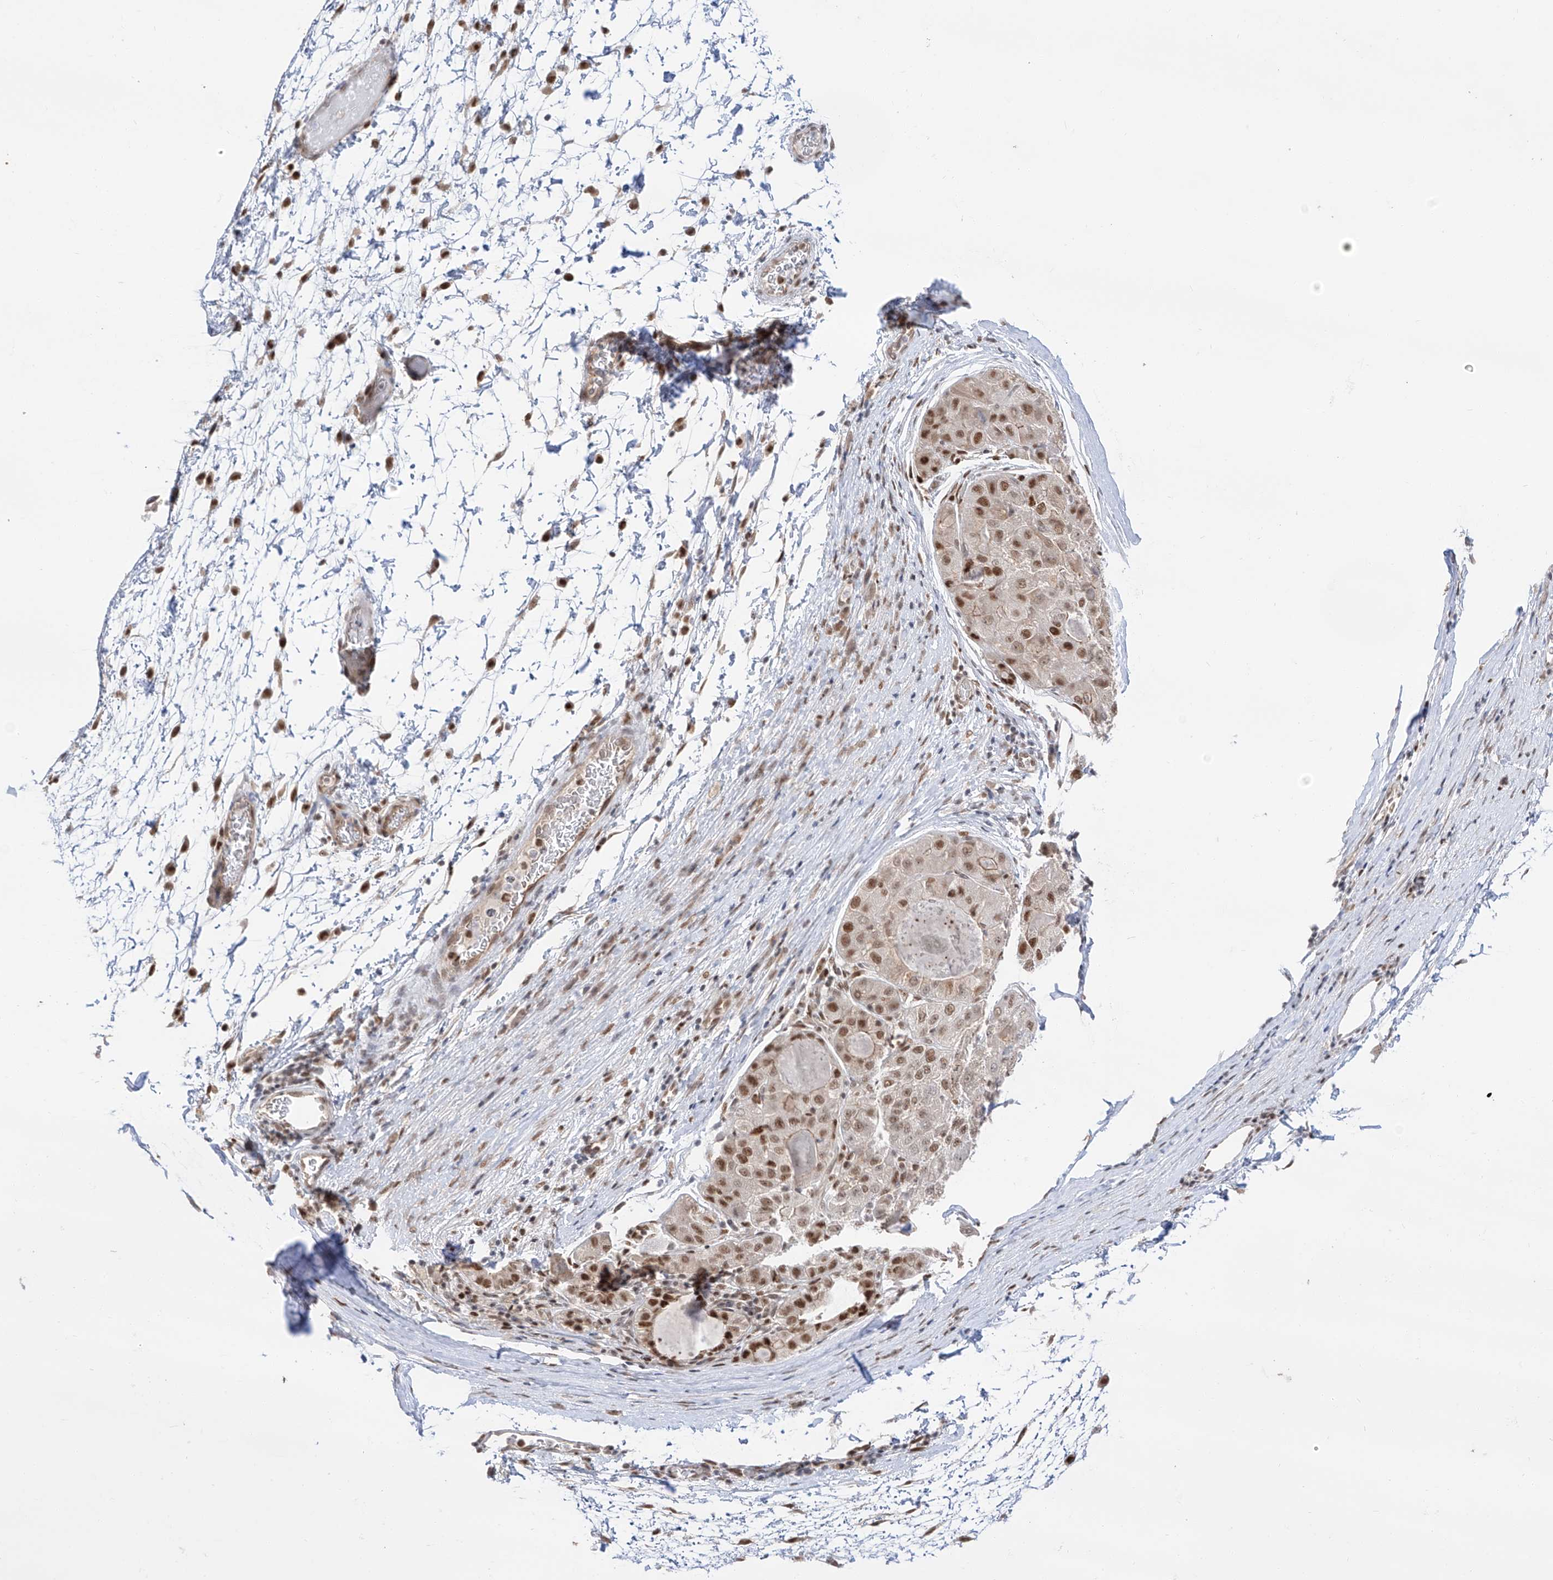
{"staining": {"intensity": "moderate", "quantity": ">75%", "location": "nuclear"}, "tissue": "liver cancer", "cell_type": "Tumor cells", "image_type": "cancer", "snomed": [{"axis": "morphology", "description": "Carcinoma, Hepatocellular, NOS"}, {"axis": "topography", "description": "Liver"}], "caption": "Liver cancer tissue displays moderate nuclear positivity in about >75% of tumor cells The staining was performed using DAB (3,3'-diaminobenzidine), with brown indicating positive protein expression. Nuclei are stained blue with hematoxylin.", "gene": "POGK", "patient": {"sex": "male", "age": 80}}